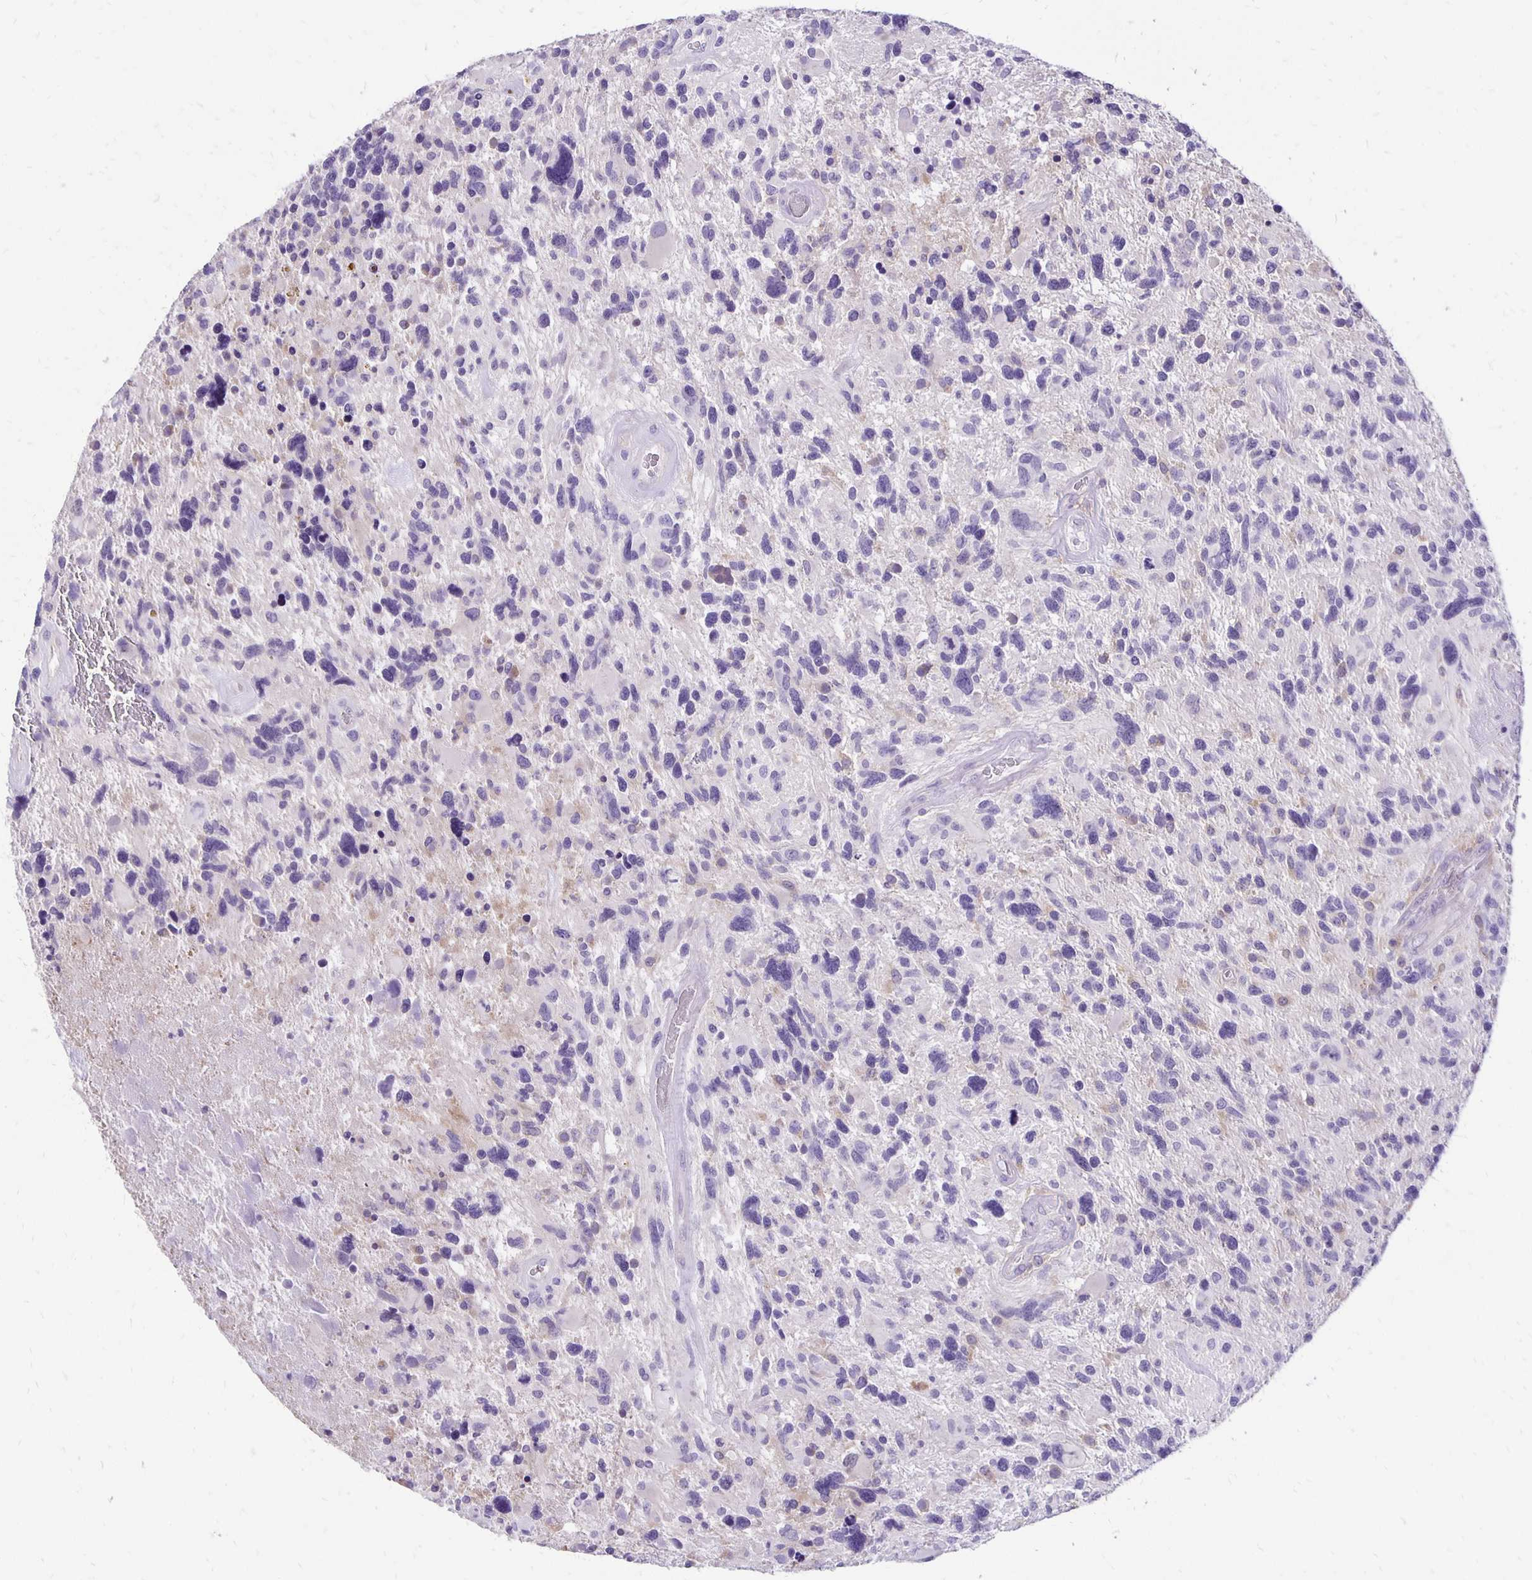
{"staining": {"intensity": "negative", "quantity": "none", "location": "none"}, "tissue": "glioma", "cell_type": "Tumor cells", "image_type": "cancer", "snomed": [{"axis": "morphology", "description": "Glioma, malignant, High grade"}, {"axis": "topography", "description": "Brain"}], "caption": "A high-resolution photomicrograph shows immunohistochemistry staining of malignant glioma (high-grade), which reveals no significant staining in tumor cells.", "gene": "ANKRD45", "patient": {"sex": "male", "age": 49}}